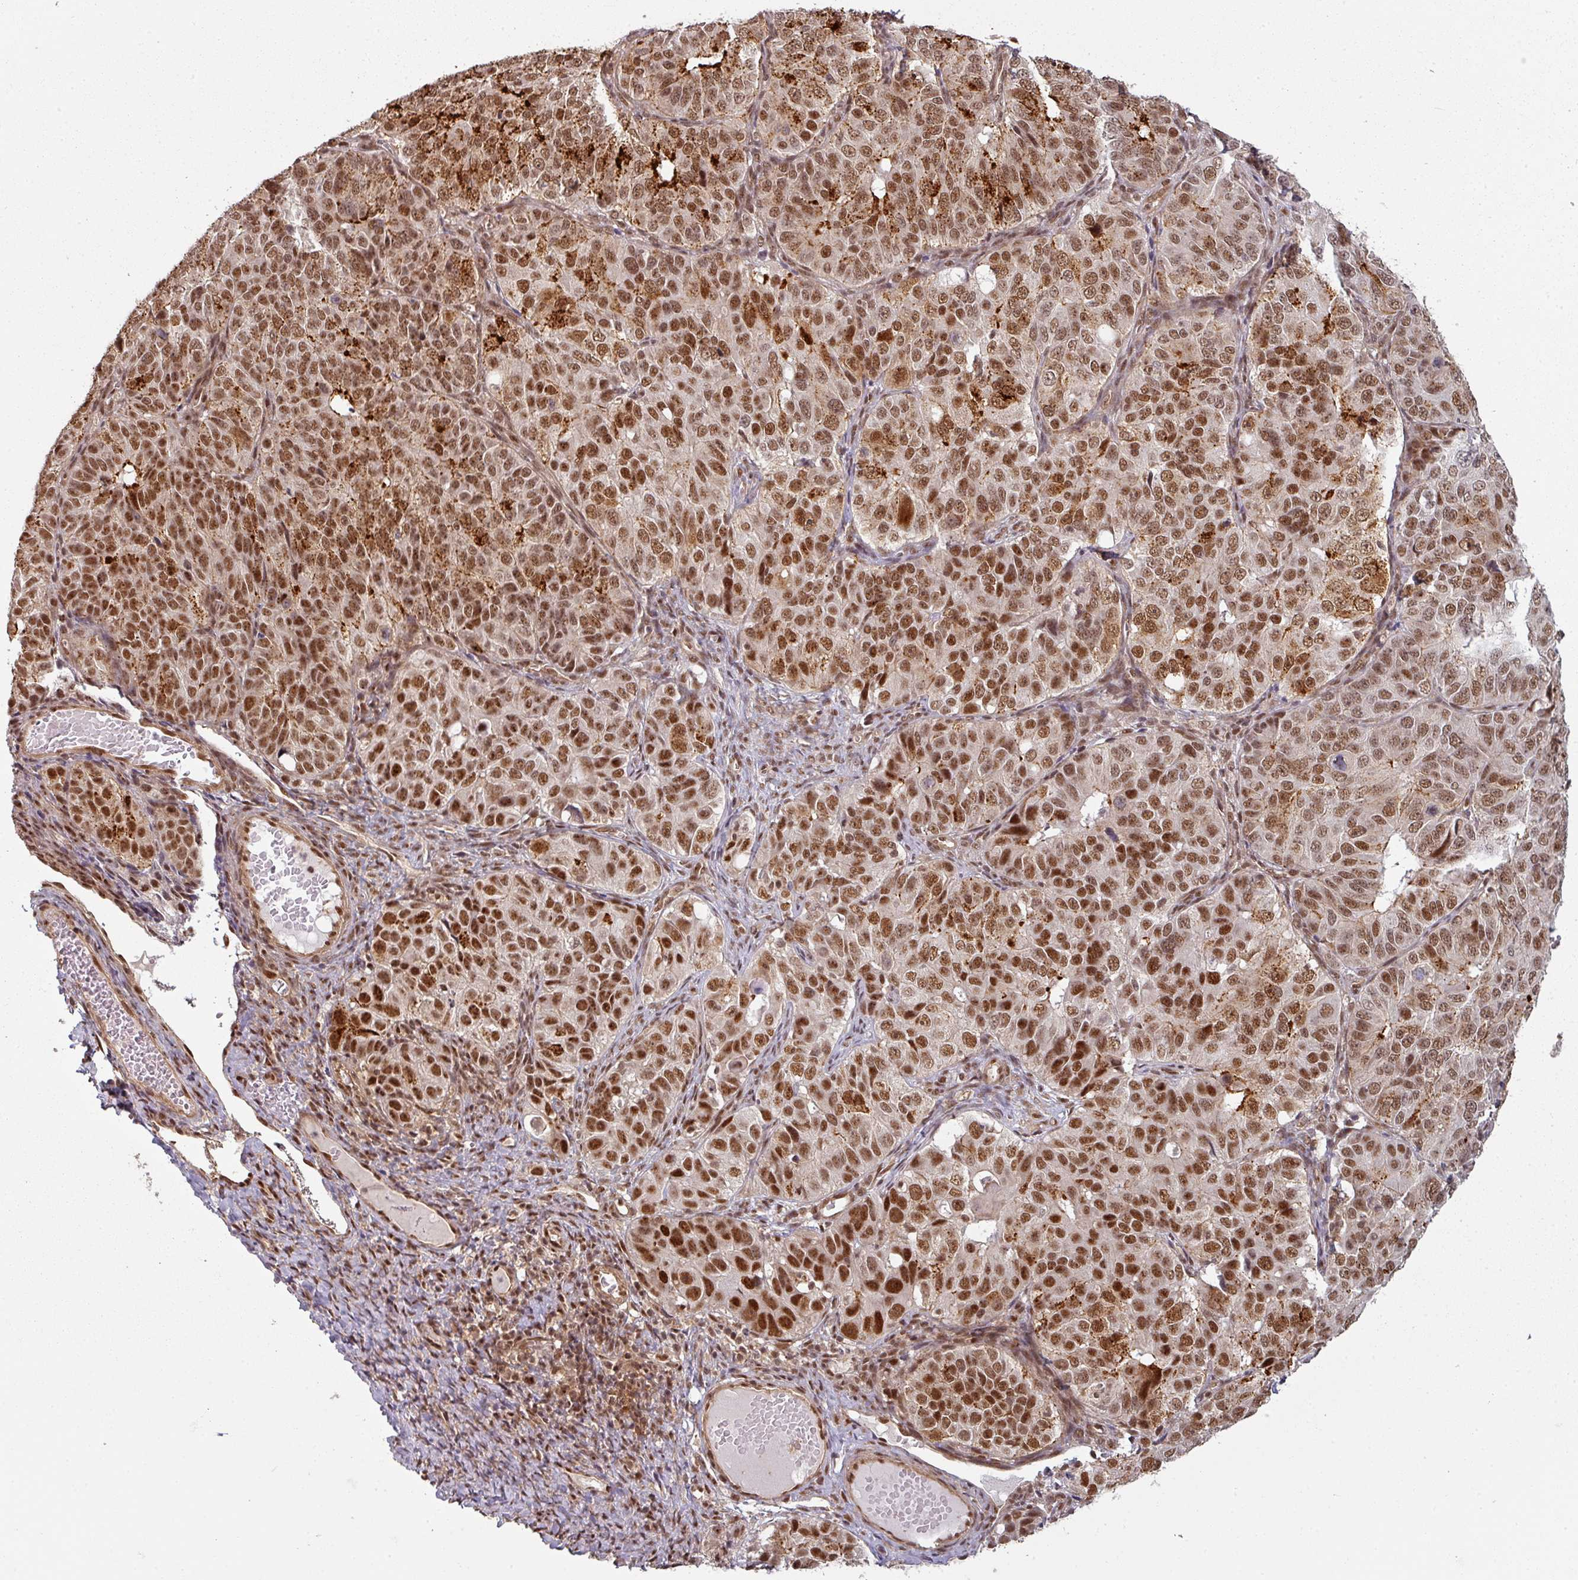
{"staining": {"intensity": "moderate", "quantity": ">75%", "location": "cytoplasmic/membranous,nuclear"}, "tissue": "ovarian cancer", "cell_type": "Tumor cells", "image_type": "cancer", "snomed": [{"axis": "morphology", "description": "Carcinoma, endometroid"}, {"axis": "topography", "description": "Ovary"}], "caption": "Immunohistochemistry of human ovarian endometroid carcinoma reveals medium levels of moderate cytoplasmic/membranous and nuclear staining in about >75% of tumor cells.", "gene": "SIK3", "patient": {"sex": "female", "age": 51}}